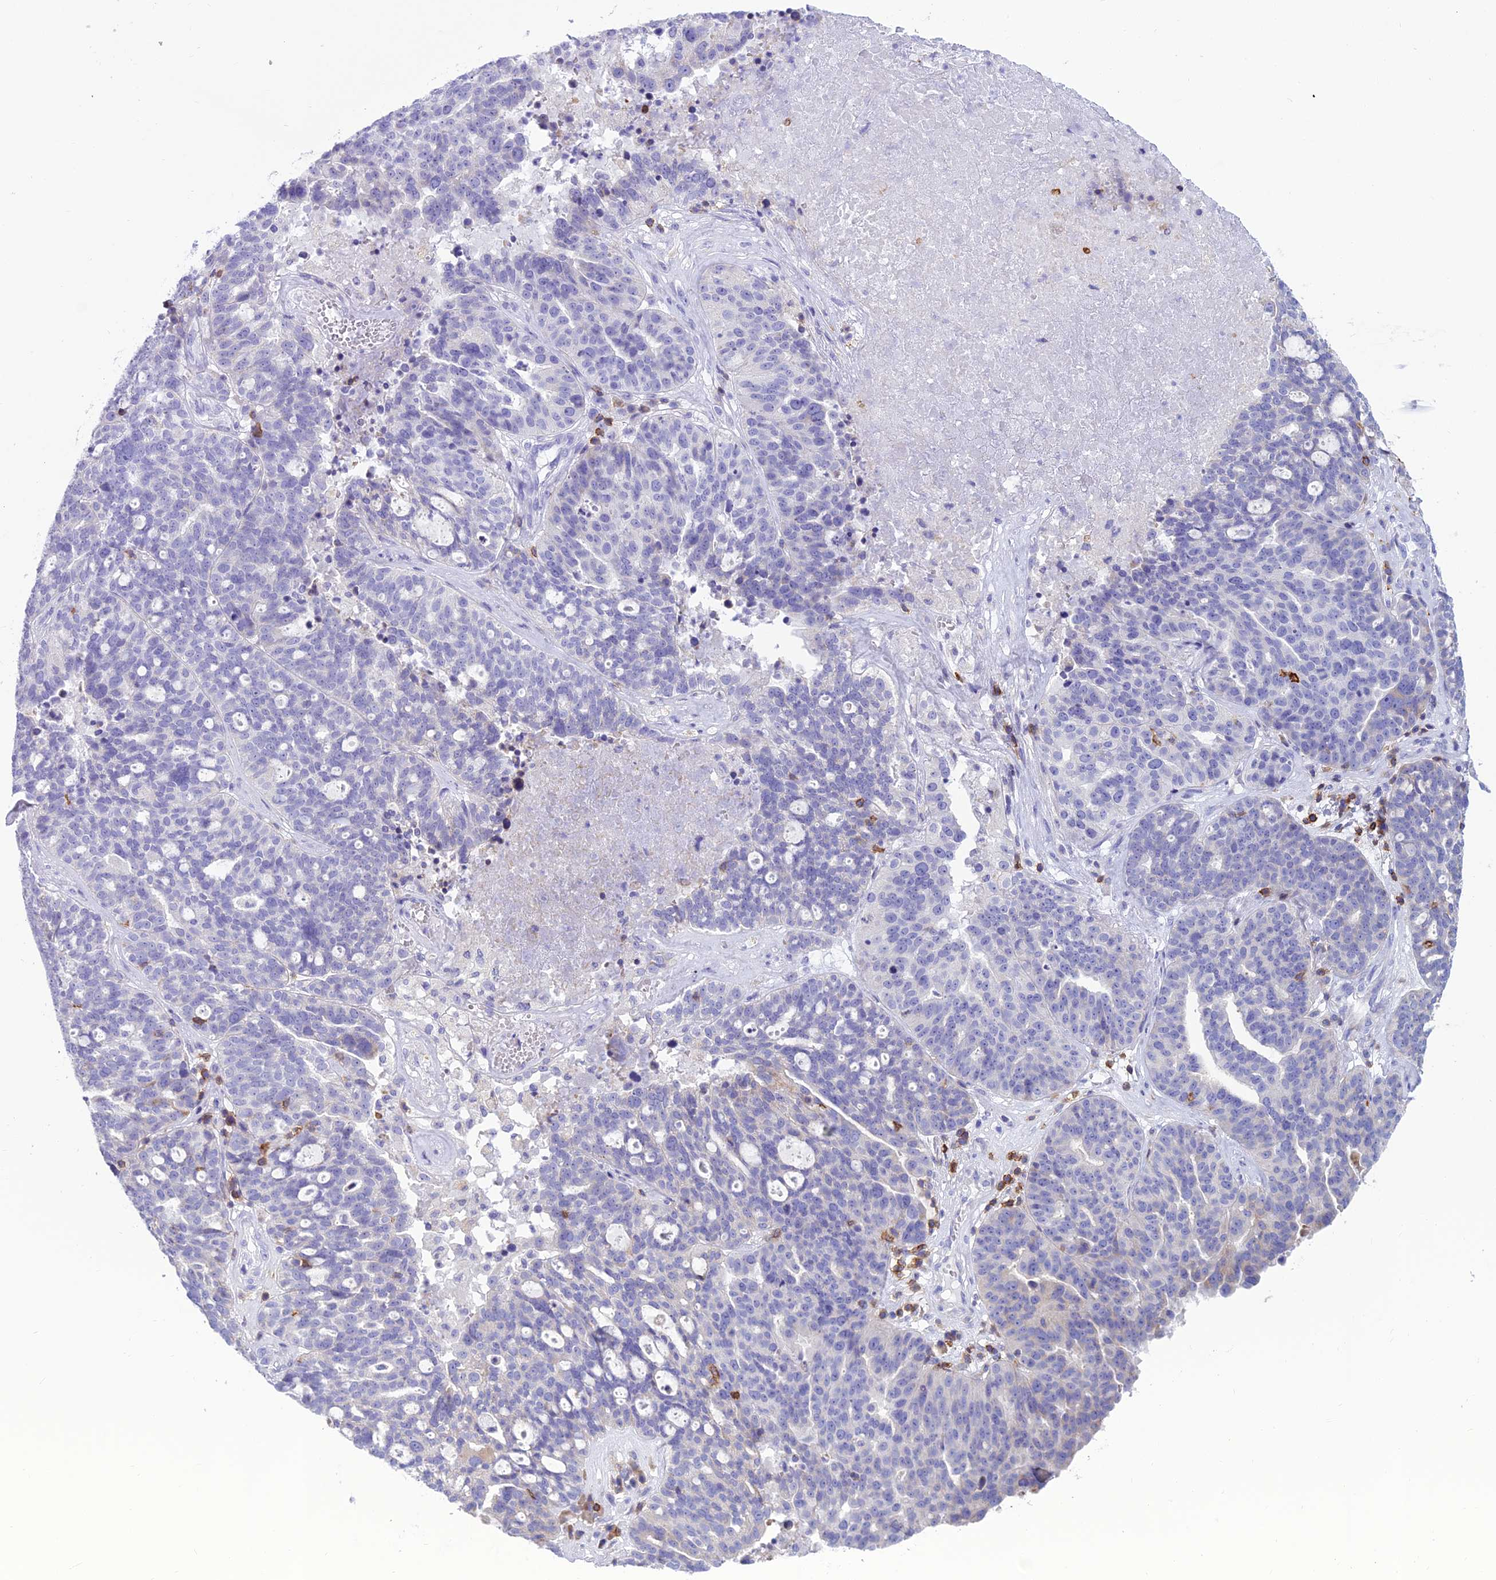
{"staining": {"intensity": "negative", "quantity": "none", "location": "none"}, "tissue": "ovarian cancer", "cell_type": "Tumor cells", "image_type": "cancer", "snomed": [{"axis": "morphology", "description": "Cystadenocarcinoma, serous, NOS"}, {"axis": "topography", "description": "Ovary"}], "caption": "Immunohistochemical staining of ovarian serous cystadenocarcinoma shows no significant positivity in tumor cells.", "gene": "CD5", "patient": {"sex": "female", "age": 59}}